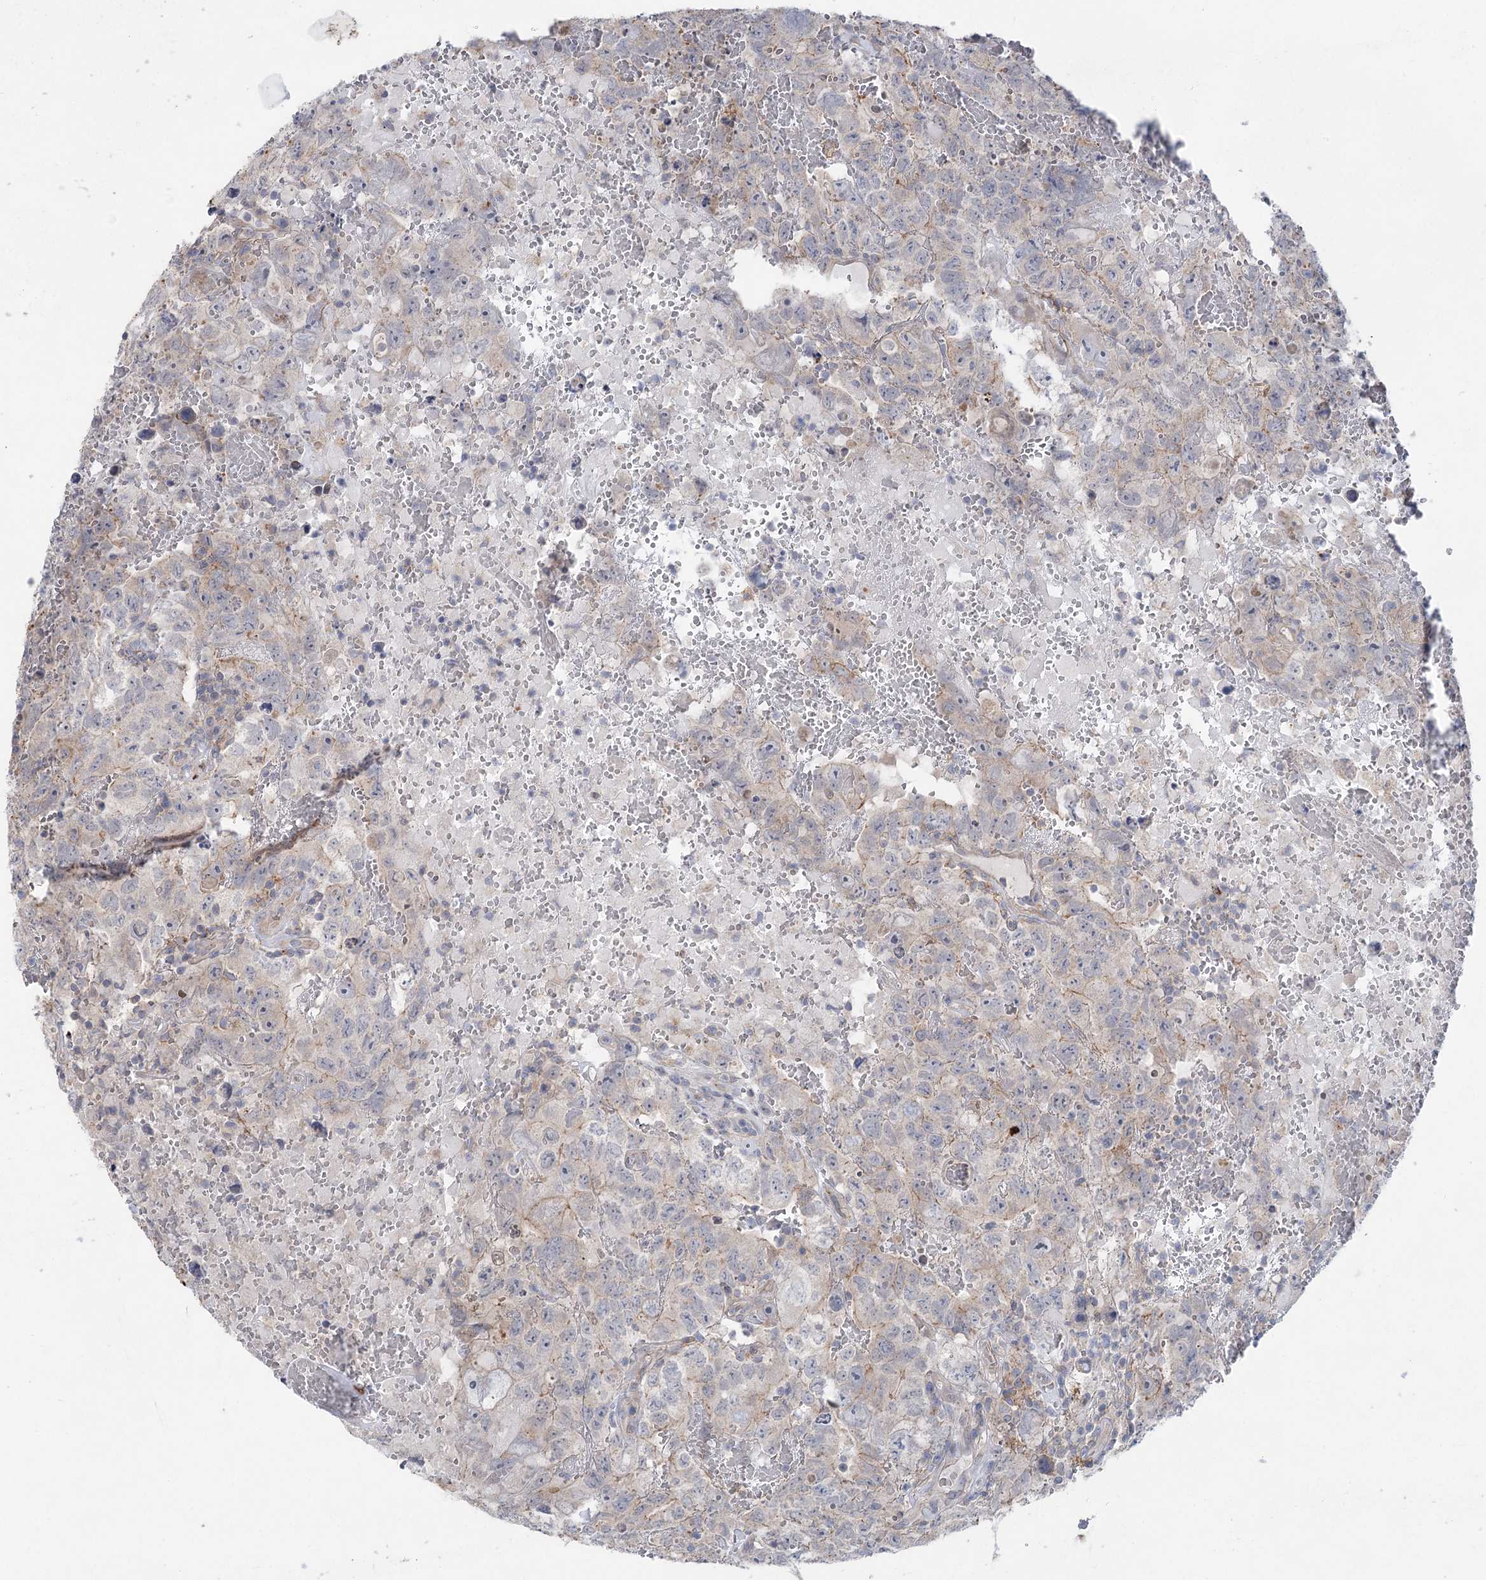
{"staining": {"intensity": "negative", "quantity": "none", "location": "none"}, "tissue": "testis cancer", "cell_type": "Tumor cells", "image_type": "cancer", "snomed": [{"axis": "morphology", "description": "Carcinoma, Embryonal, NOS"}, {"axis": "topography", "description": "Testis"}], "caption": "Protein analysis of embryonal carcinoma (testis) reveals no significant expression in tumor cells. (DAB immunohistochemistry (IHC) visualized using brightfield microscopy, high magnification).", "gene": "SCN11A", "patient": {"sex": "male", "age": 45}}